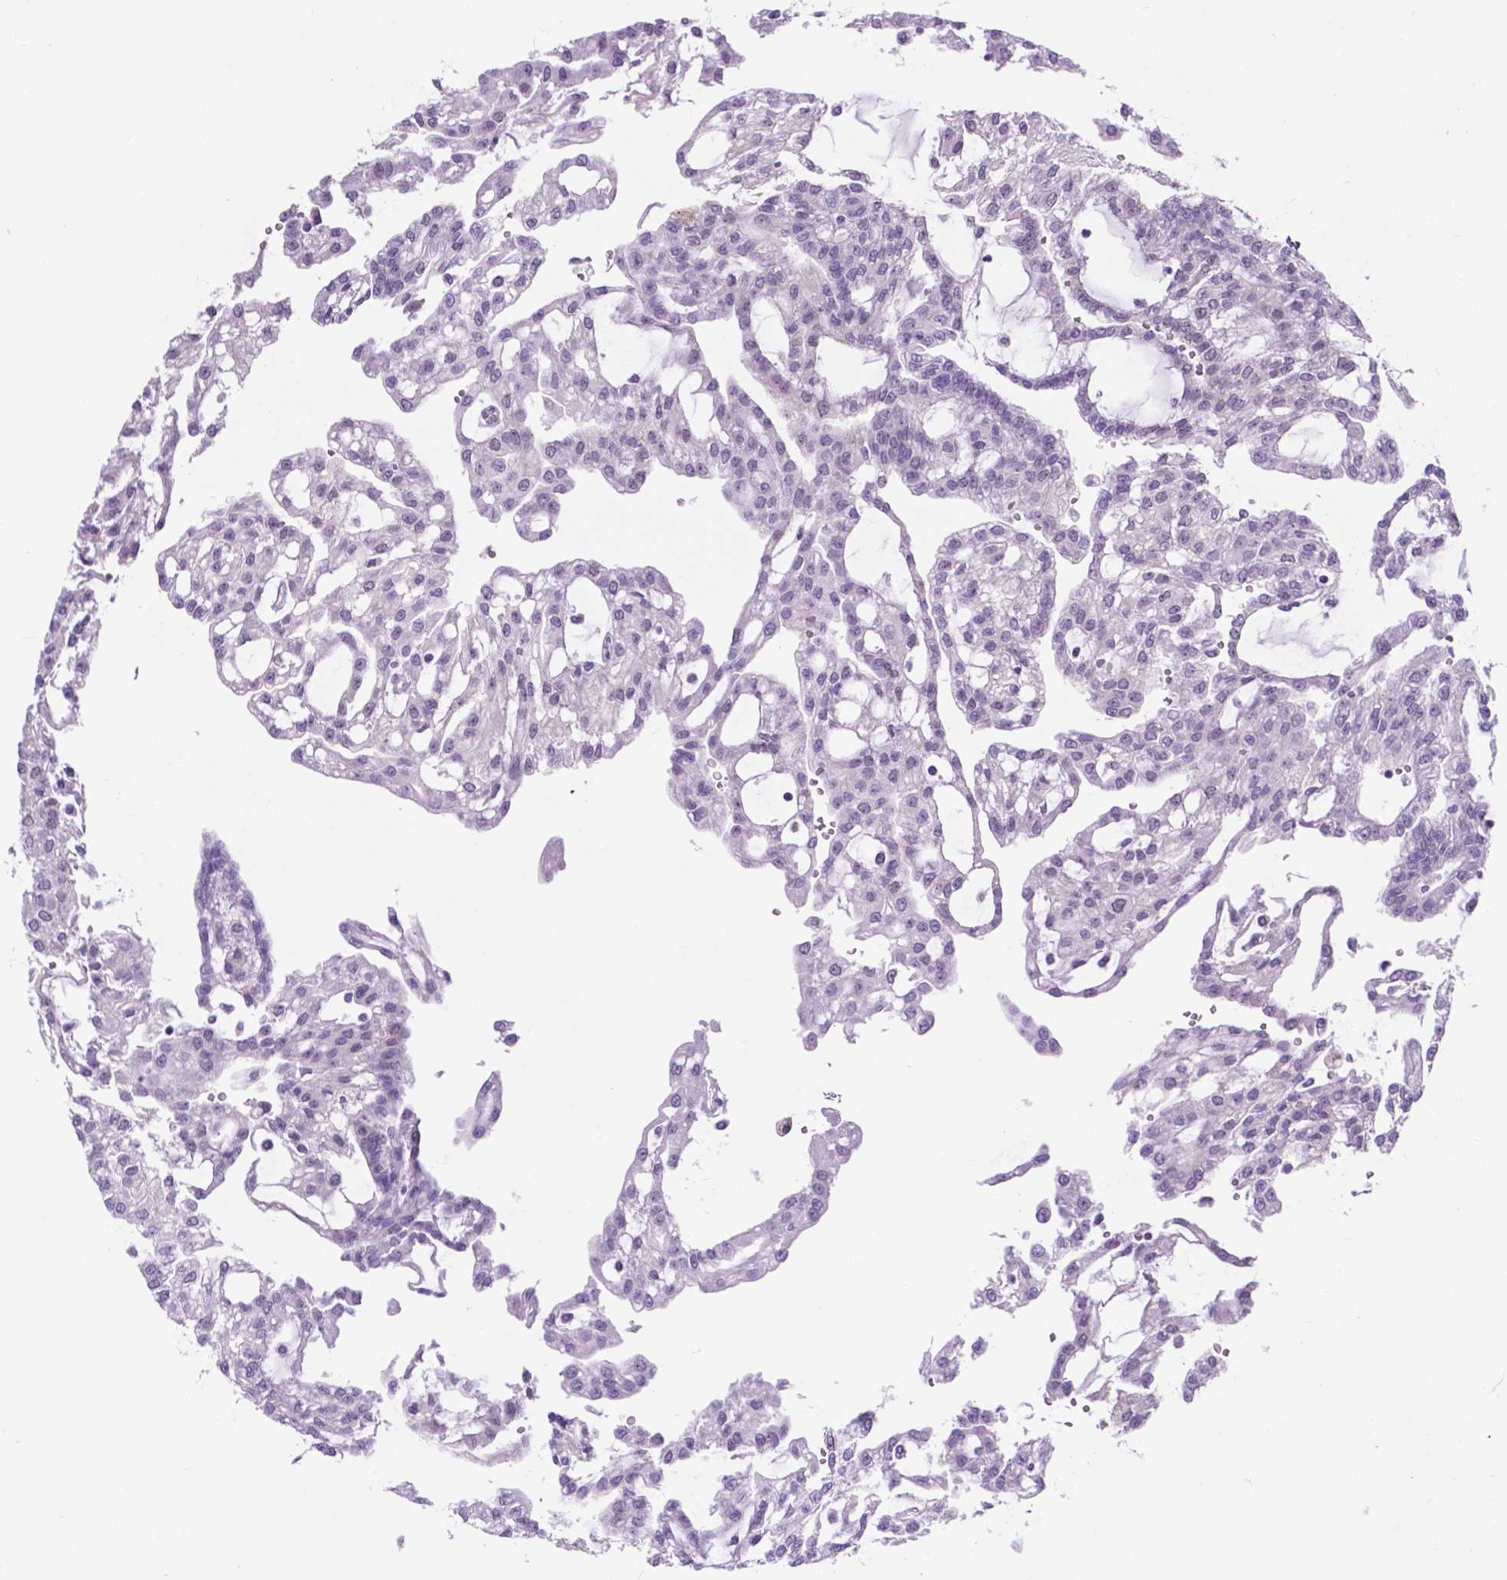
{"staining": {"intensity": "negative", "quantity": "none", "location": "none"}, "tissue": "renal cancer", "cell_type": "Tumor cells", "image_type": "cancer", "snomed": [{"axis": "morphology", "description": "Adenocarcinoma, NOS"}, {"axis": "topography", "description": "Kidney"}], "caption": "IHC photomicrograph of human adenocarcinoma (renal) stained for a protein (brown), which shows no positivity in tumor cells.", "gene": "ACY3", "patient": {"sex": "male", "age": 63}}